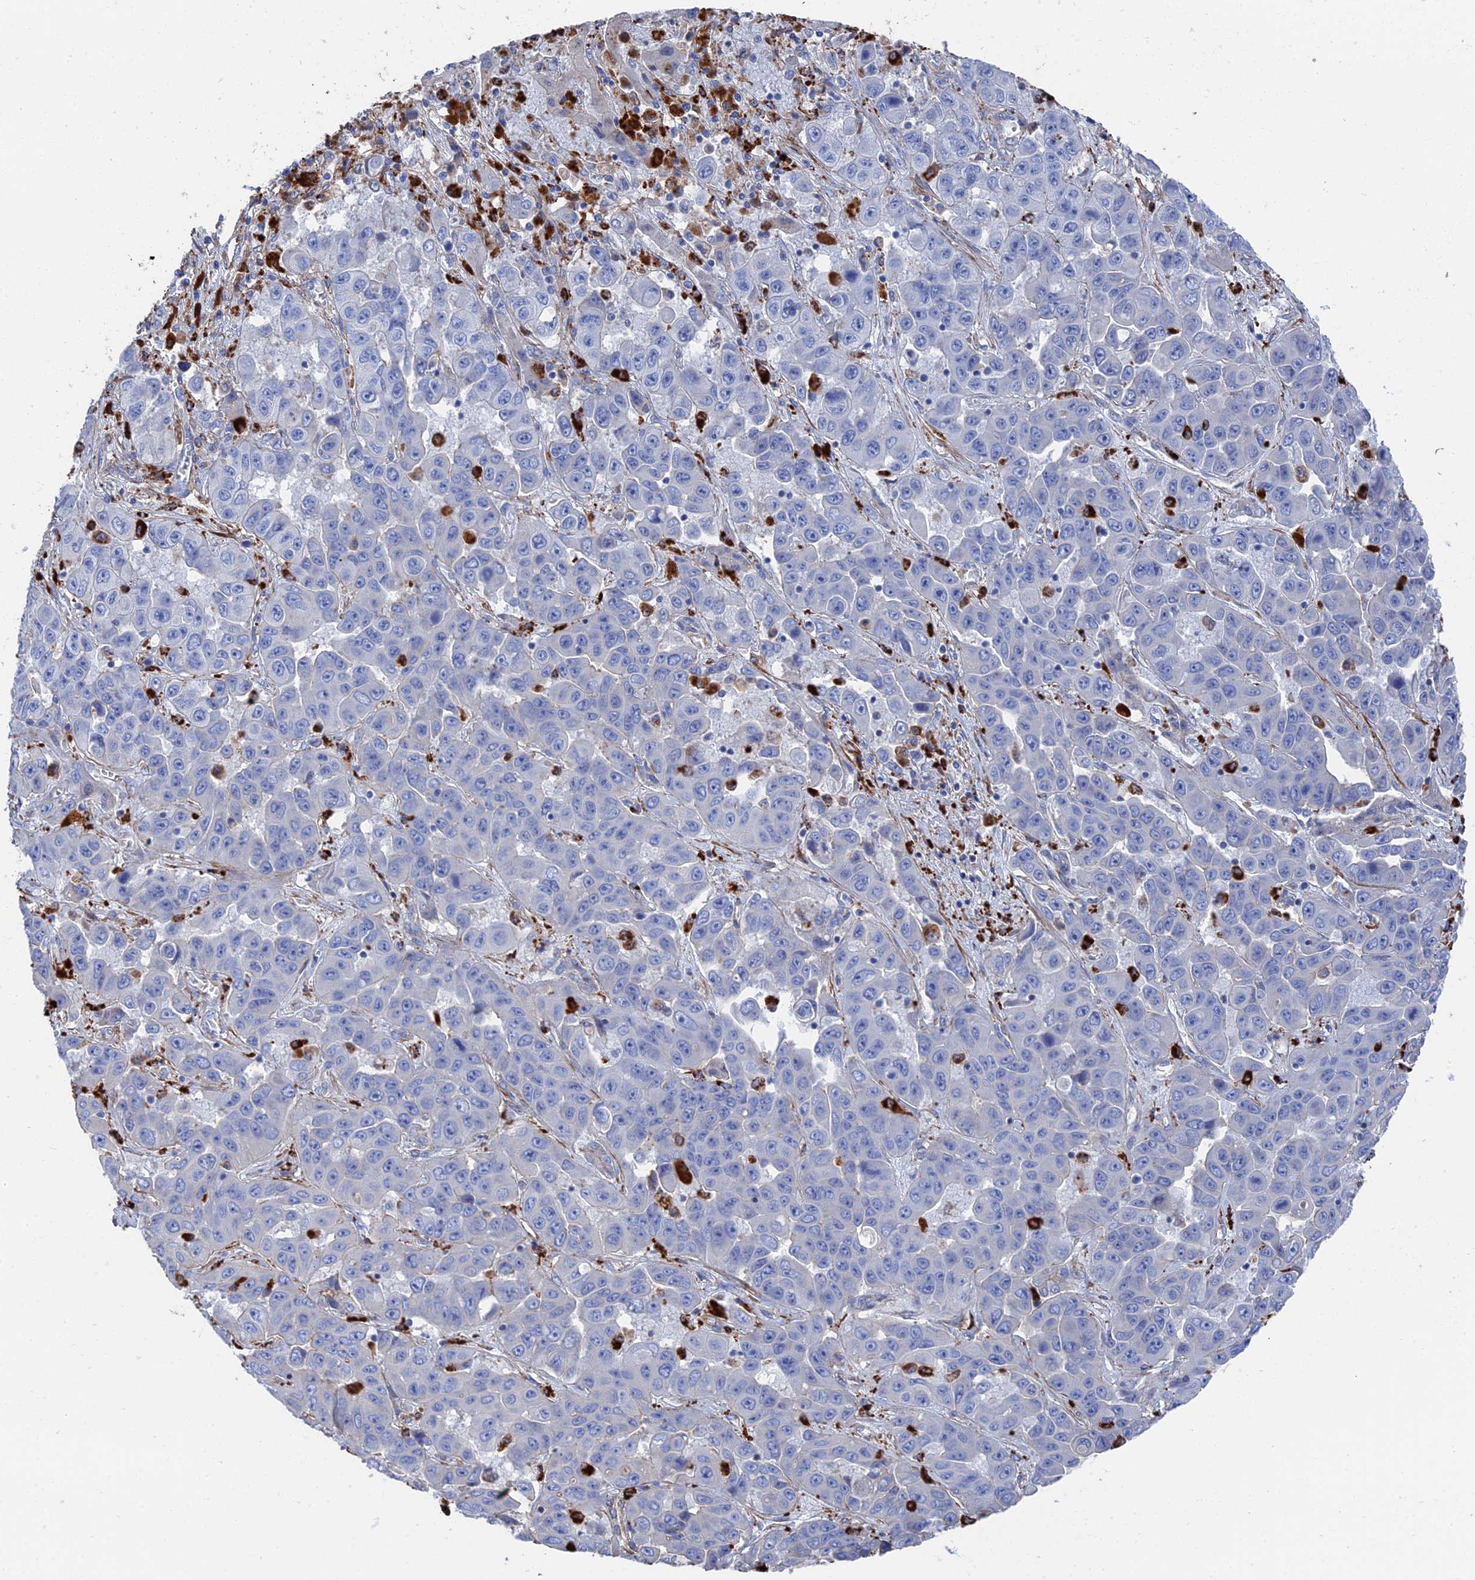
{"staining": {"intensity": "negative", "quantity": "none", "location": "none"}, "tissue": "liver cancer", "cell_type": "Tumor cells", "image_type": "cancer", "snomed": [{"axis": "morphology", "description": "Cholangiocarcinoma"}, {"axis": "topography", "description": "Liver"}], "caption": "There is no significant expression in tumor cells of cholangiocarcinoma (liver).", "gene": "STRA6", "patient": {"sex": "female", "age": 52}}